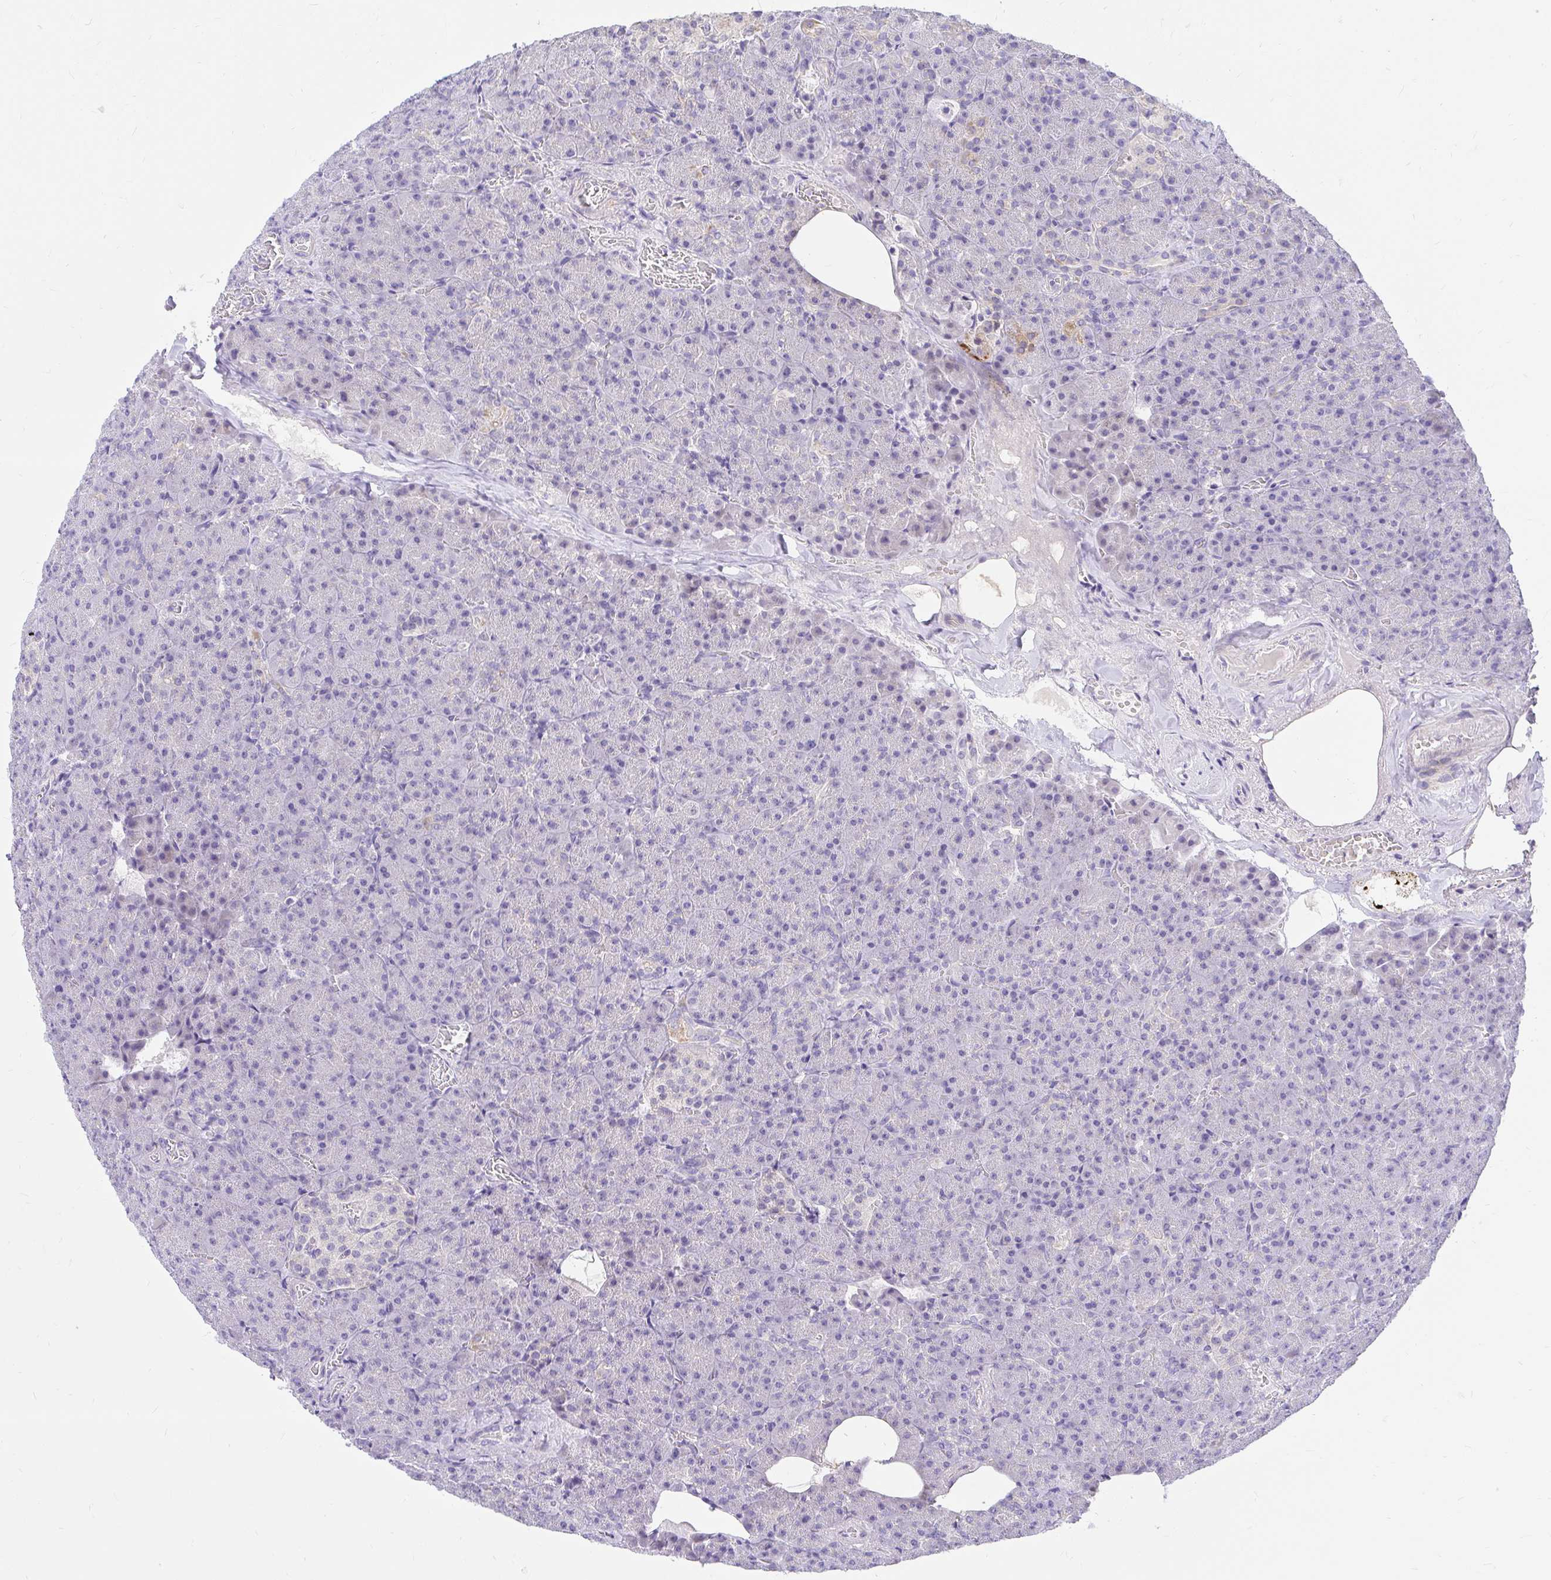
{"staining": {"intensity": "moderate", "quantity": "<25%", "location": "cytoplasmic/membranous"}, "tissue": "pancreas", "cell_type": "Exocrine glandular cells", "image_type": "normal", "snomed": [{"axis": "morphology", "description": "Normal tissue, NOS"}, {"axis": "topography", "description": "Pancreas"}], "caption": "Brown immunohistochemical staining in benign human pancreas shows moderate cytoplasmic/membranous positivity in approximately <25% of exocrine glandular cells.", "gene": "PKN3", "patient": {"sex": "female", "age": 74}}